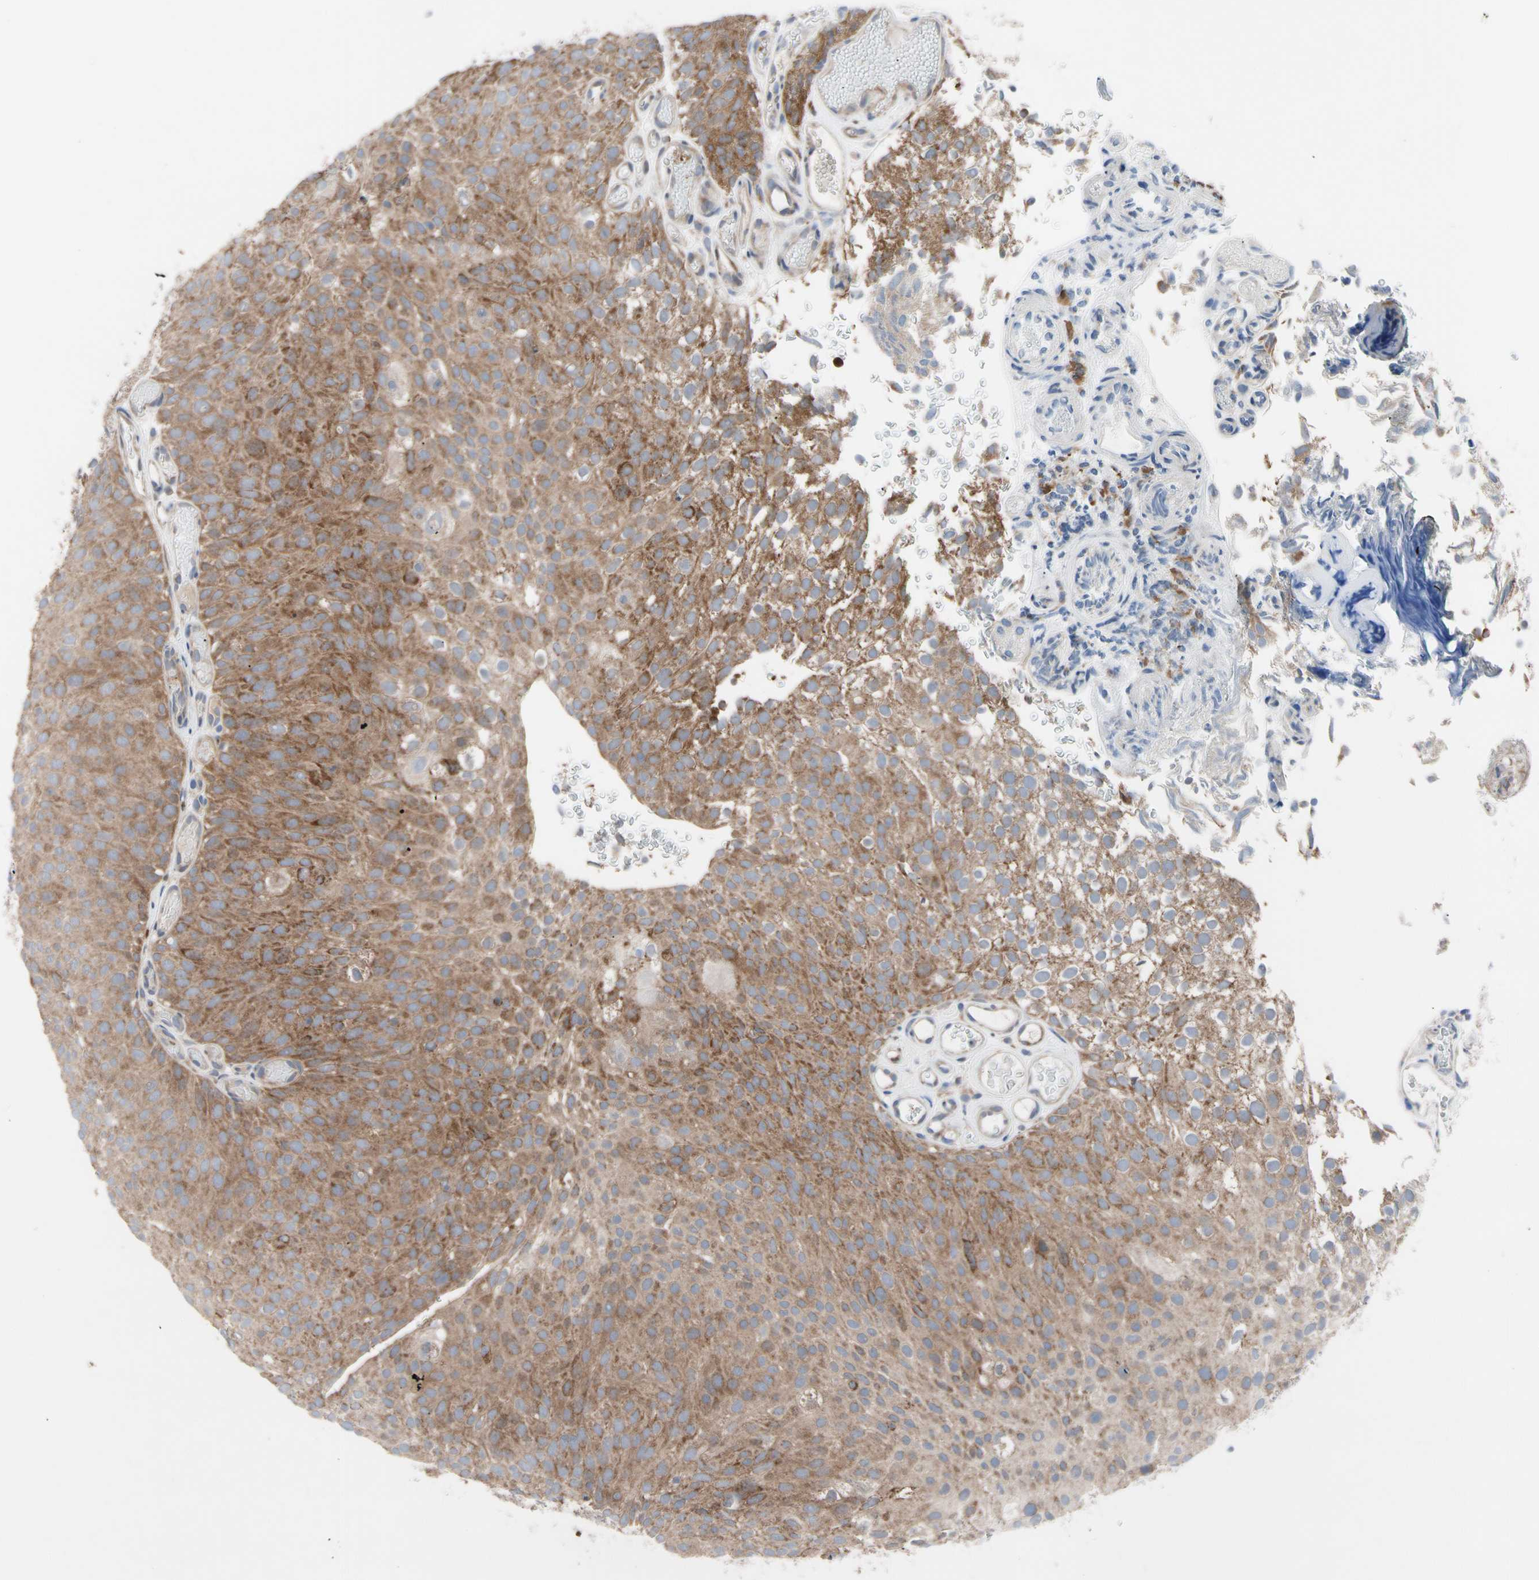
{"staining": {"intensity": "strong", "quantity": ">75%", "location": "cytoplasmic/membranous"}, "tissue": "urothelial cancer", "cell_type": "Tumor cells", "image_type": "cancer", "snomed": [{"axis": "morphology", "description": "Urothelial carcinoma, Low grade"}, {"axis": "topography", "description": "Urinary bladder"}], "caption": "Immunohistochemistry of human urothelial cancer demonstrates high levels of strong cytoplasmic/membranous expression in approximately >75% of tumor cells. The protein of interest is stained brown, and the nuclei are stained in blue (DAB IHC with brightfield microscopy, high magnification).", "gene": "MCL1", "patient": {"sex": "male", "age": 78}}